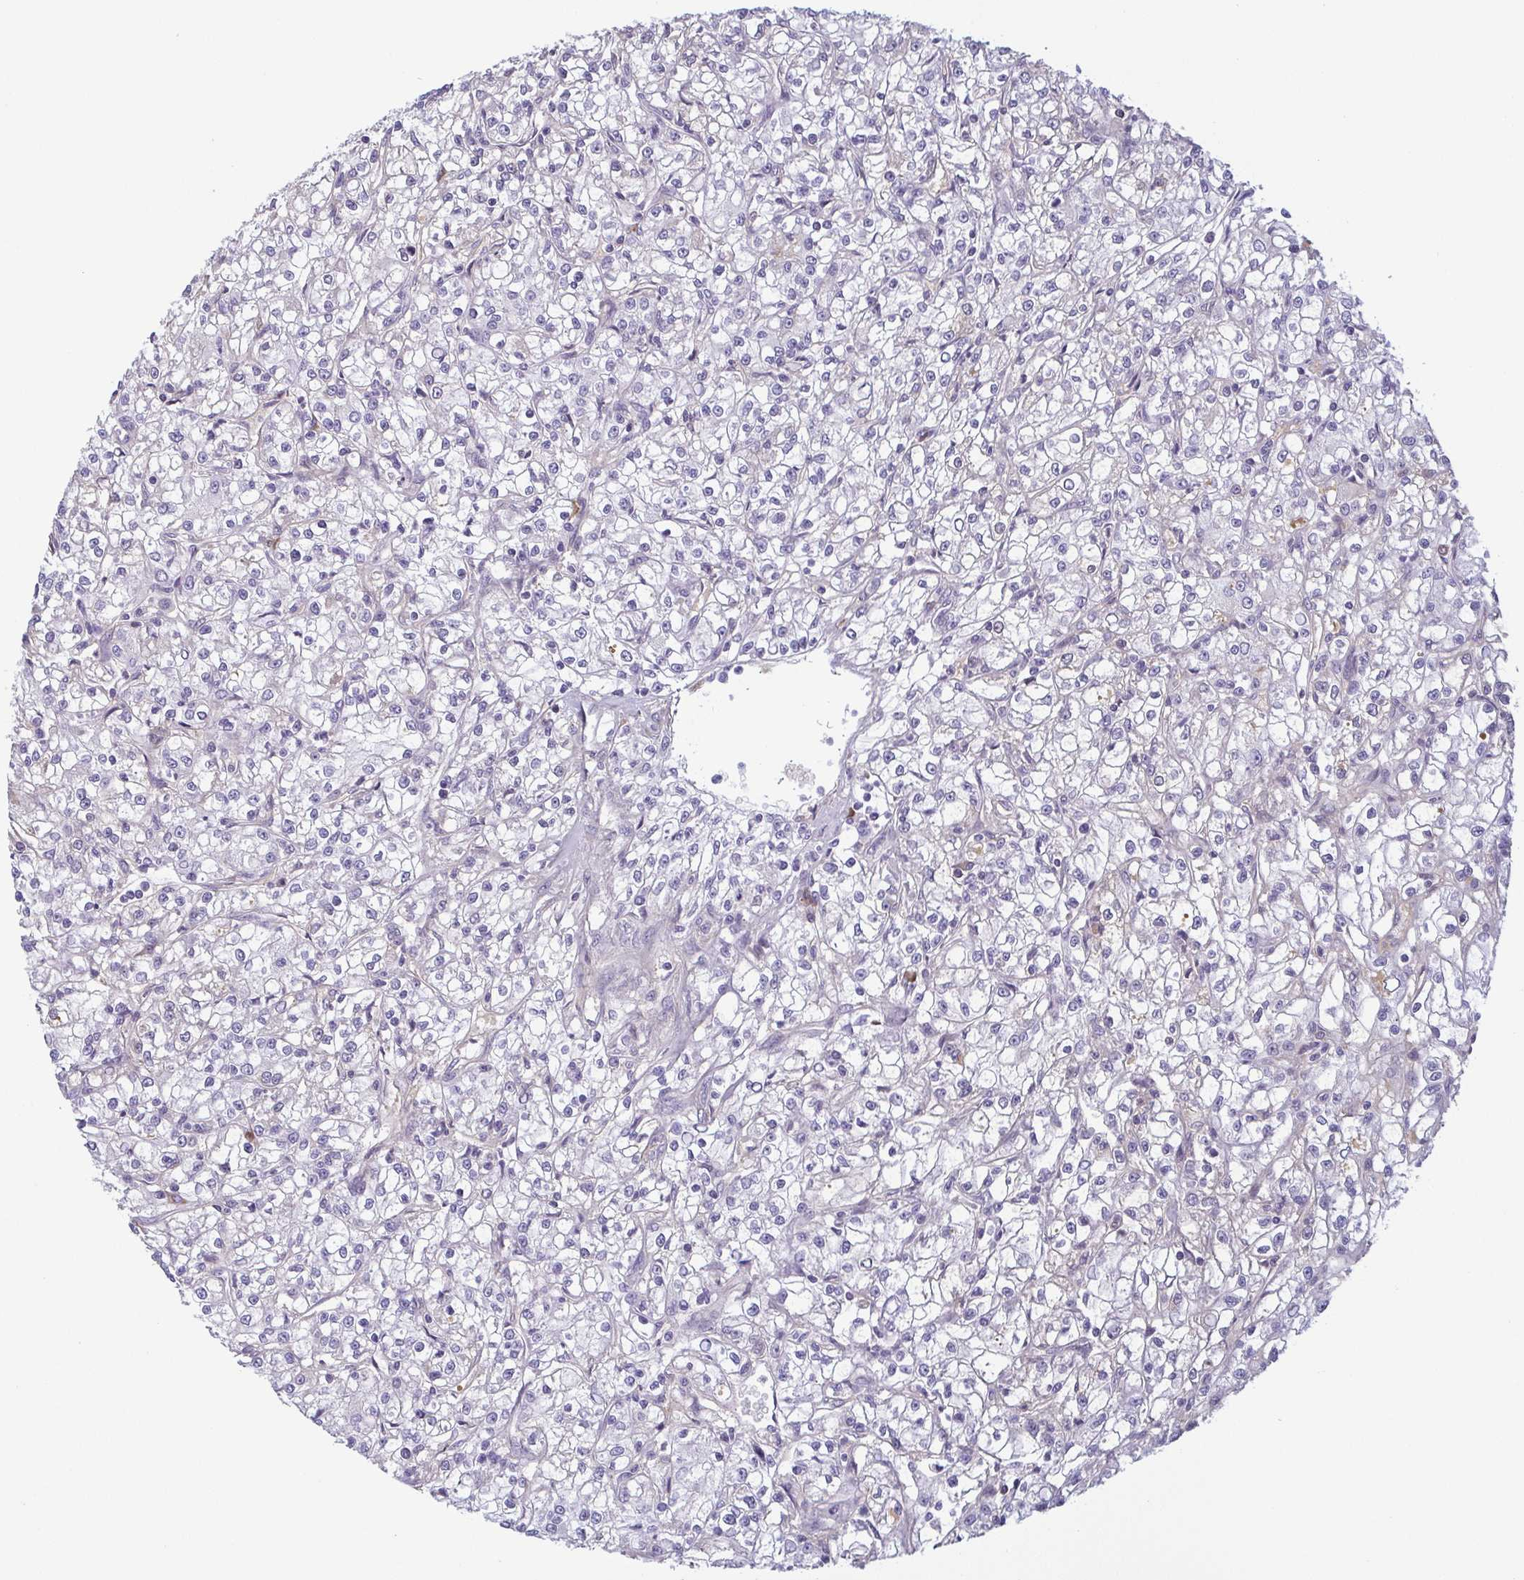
{"staining": {"intensity": "negative", "quantity": "none", "location": "none"}, "tissue": "renal cancer", "cell_type": "Tumor cells", "image_type": "cancer", "snomed": [{"axis": "morphology", "description": "Adenocarcinoma, NOS"}, {"axis": "topography", "description": "Kidney"}], "caption": "Adenocarcinoma (renal) stained for a protein using immunohistochemistry shows no positivity tumor cells.", "gene": "ECM1", "patient": {"sex": "female", "age": 59}}